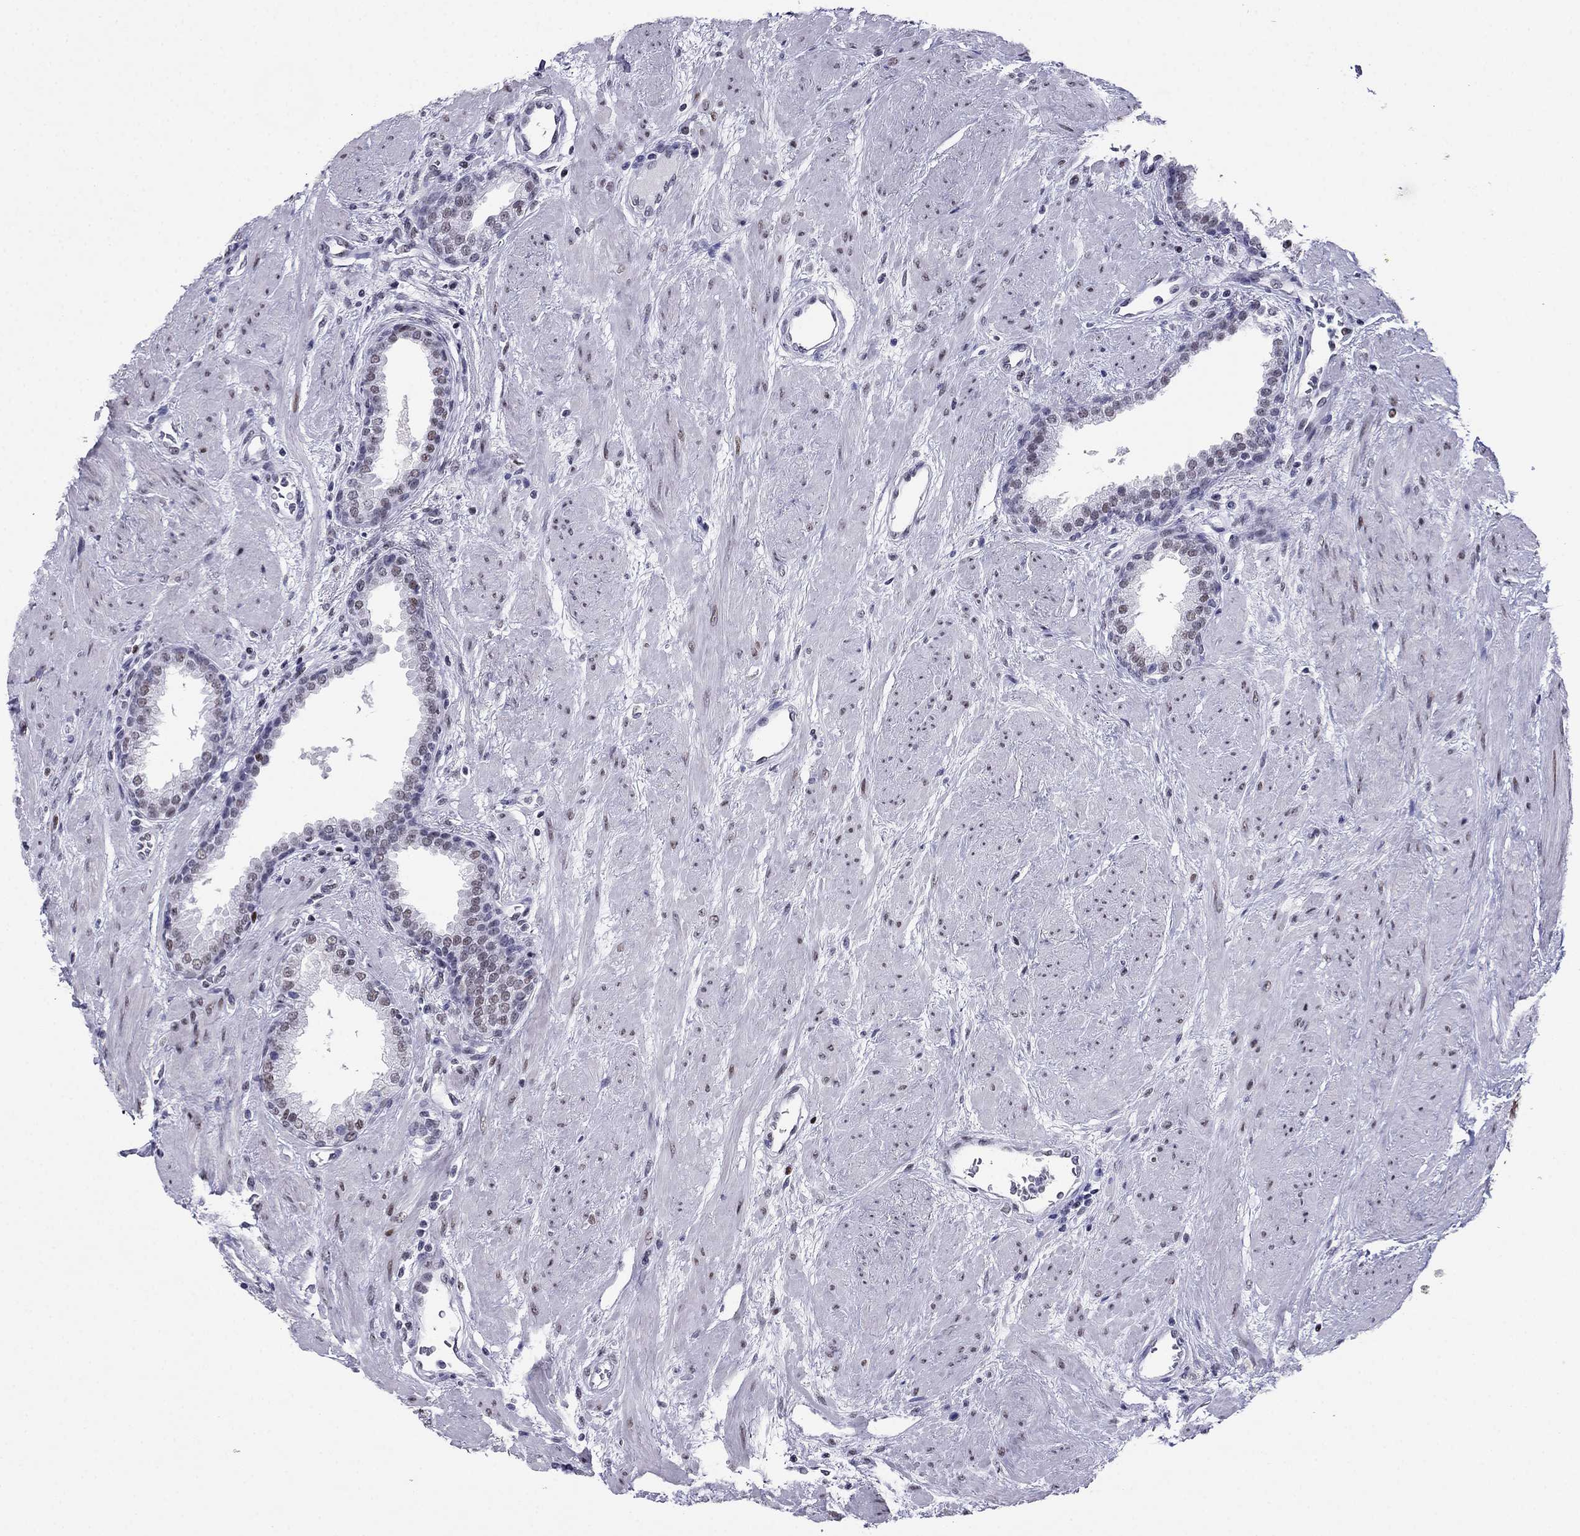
{"staining": {"intensity": "weak", "quantity": "<25%", "location": "nuclear"}, "tissue": "prostate", "cell_type": "Glandular cells", "image_type": "normal", "snomed": [{"axis": "morphology", "description": "Normal tissue, NOS"}, {"axis": "topography", "description": "Prostate"}], "caption": "High power microscopy photomicrograph of an IHC image of benign prostate, revealing no significant staining in glandular cells. The staining was performed using DAB to visualize the protein expression in brown, while the nuclei were stained in blue with hematoxylin (Magnification: 20x).", "gene": "PPM1G", "patient": {"sex": "male", "age": 51}}